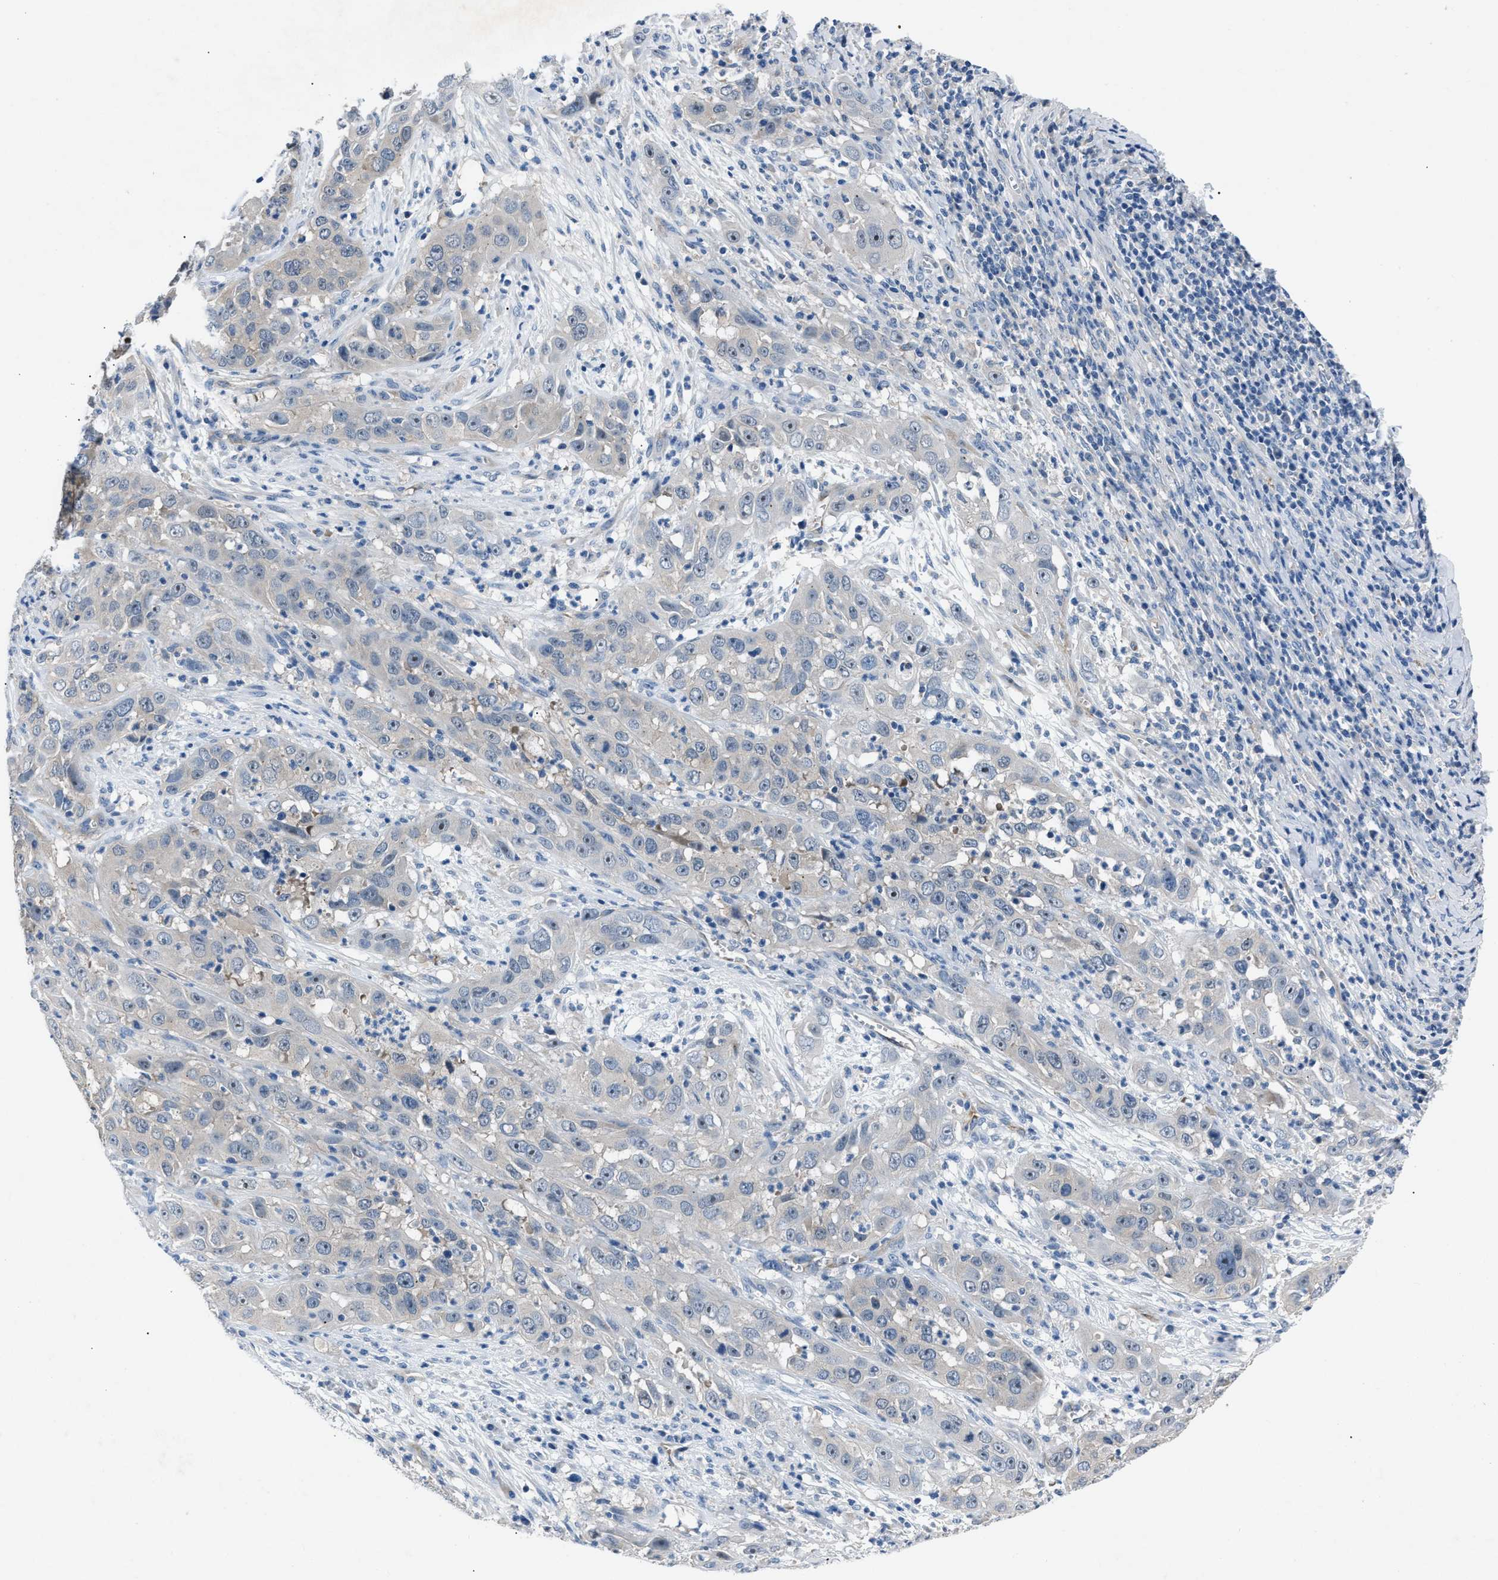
{"staining": {"intensity": "weak", "quantity": "<25%", "location": "nuclear"}, "tissue": "cervical cancer", "cell_type": "Tumor cells", "image_type": "cancer", "snomed": [{"axis": "morphology", "description": "Squamous cell carcinoma, NOS"}, {"axis": "topography", "description": "Cervix"}], "caption": "Immunohistochemistry (IHC) micrograph of neoplastic tissue: squamous cell carcinoma (cervical) stained with DAB (3,3'-diaminobenzidine) exhibits no significant protein positivity in tumor cells. Brightfield microscopy of IHC stained with DAB (brown) and hematoxylin (blue), captured at high magnification.", "gene": "DNAAF5", "patient": {"sex": "female", "age": 32}}